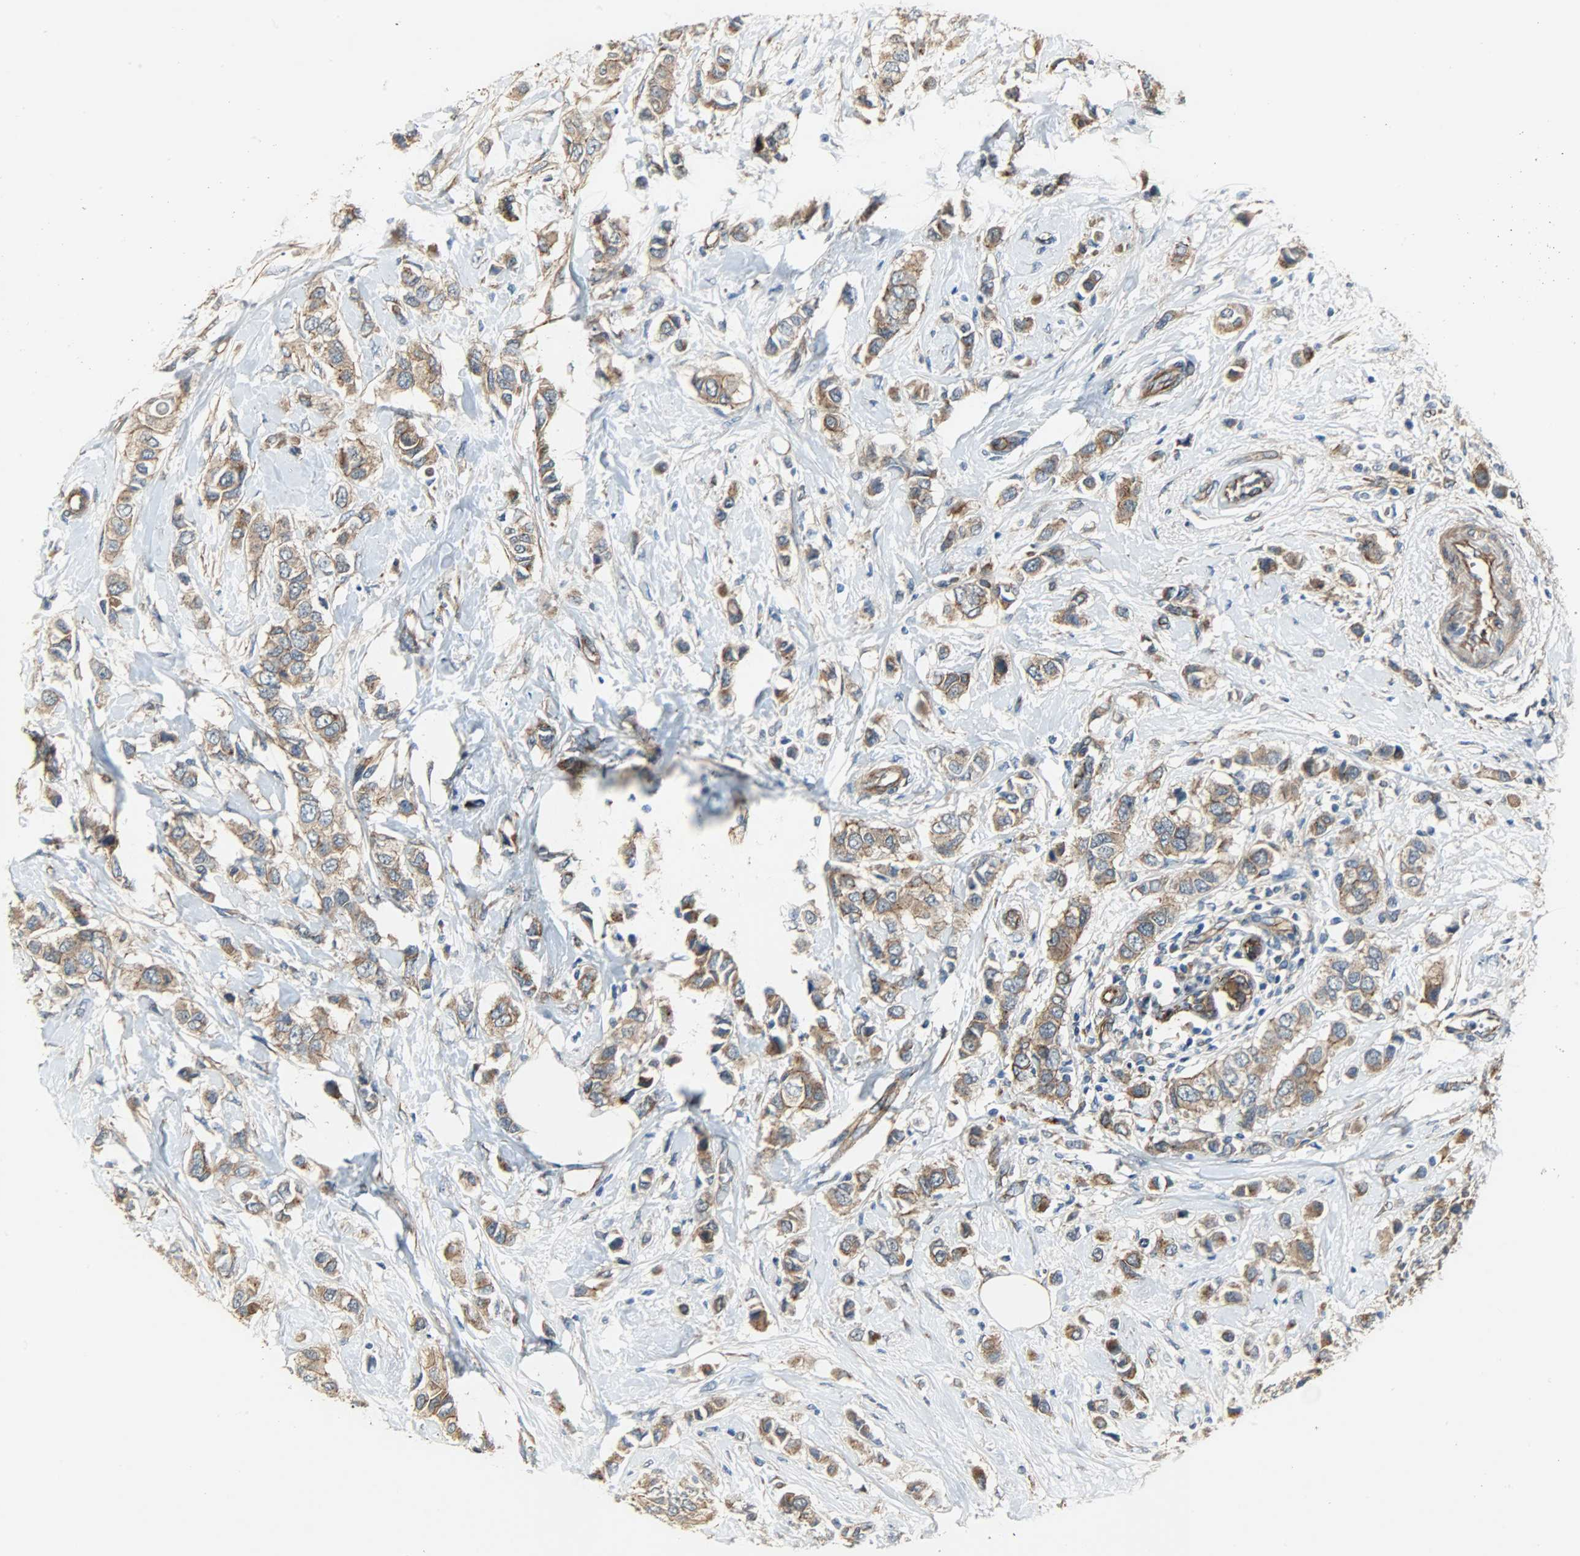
{"staining": {"intensity": "moderate", "quantity": ">75%", "location": "cytoplasmic/membranous"}, "tissue": "breast cancer", "cell_type": "Tumor cells", "image_type": "cancer", "snomed": [{"axis": "morphology", "description": "Duct carcinoma"}, {"axis": "topography", "description": "Breast"}], "caption": "This is a histology image of IHC staining of breast cancer (intraductal carcinoma), which shows moderate staining in the cytoplasmic/membranous of tumor cells.", "gene": "KIAA1217", "patient": {"sex": "female", "age": 50}}